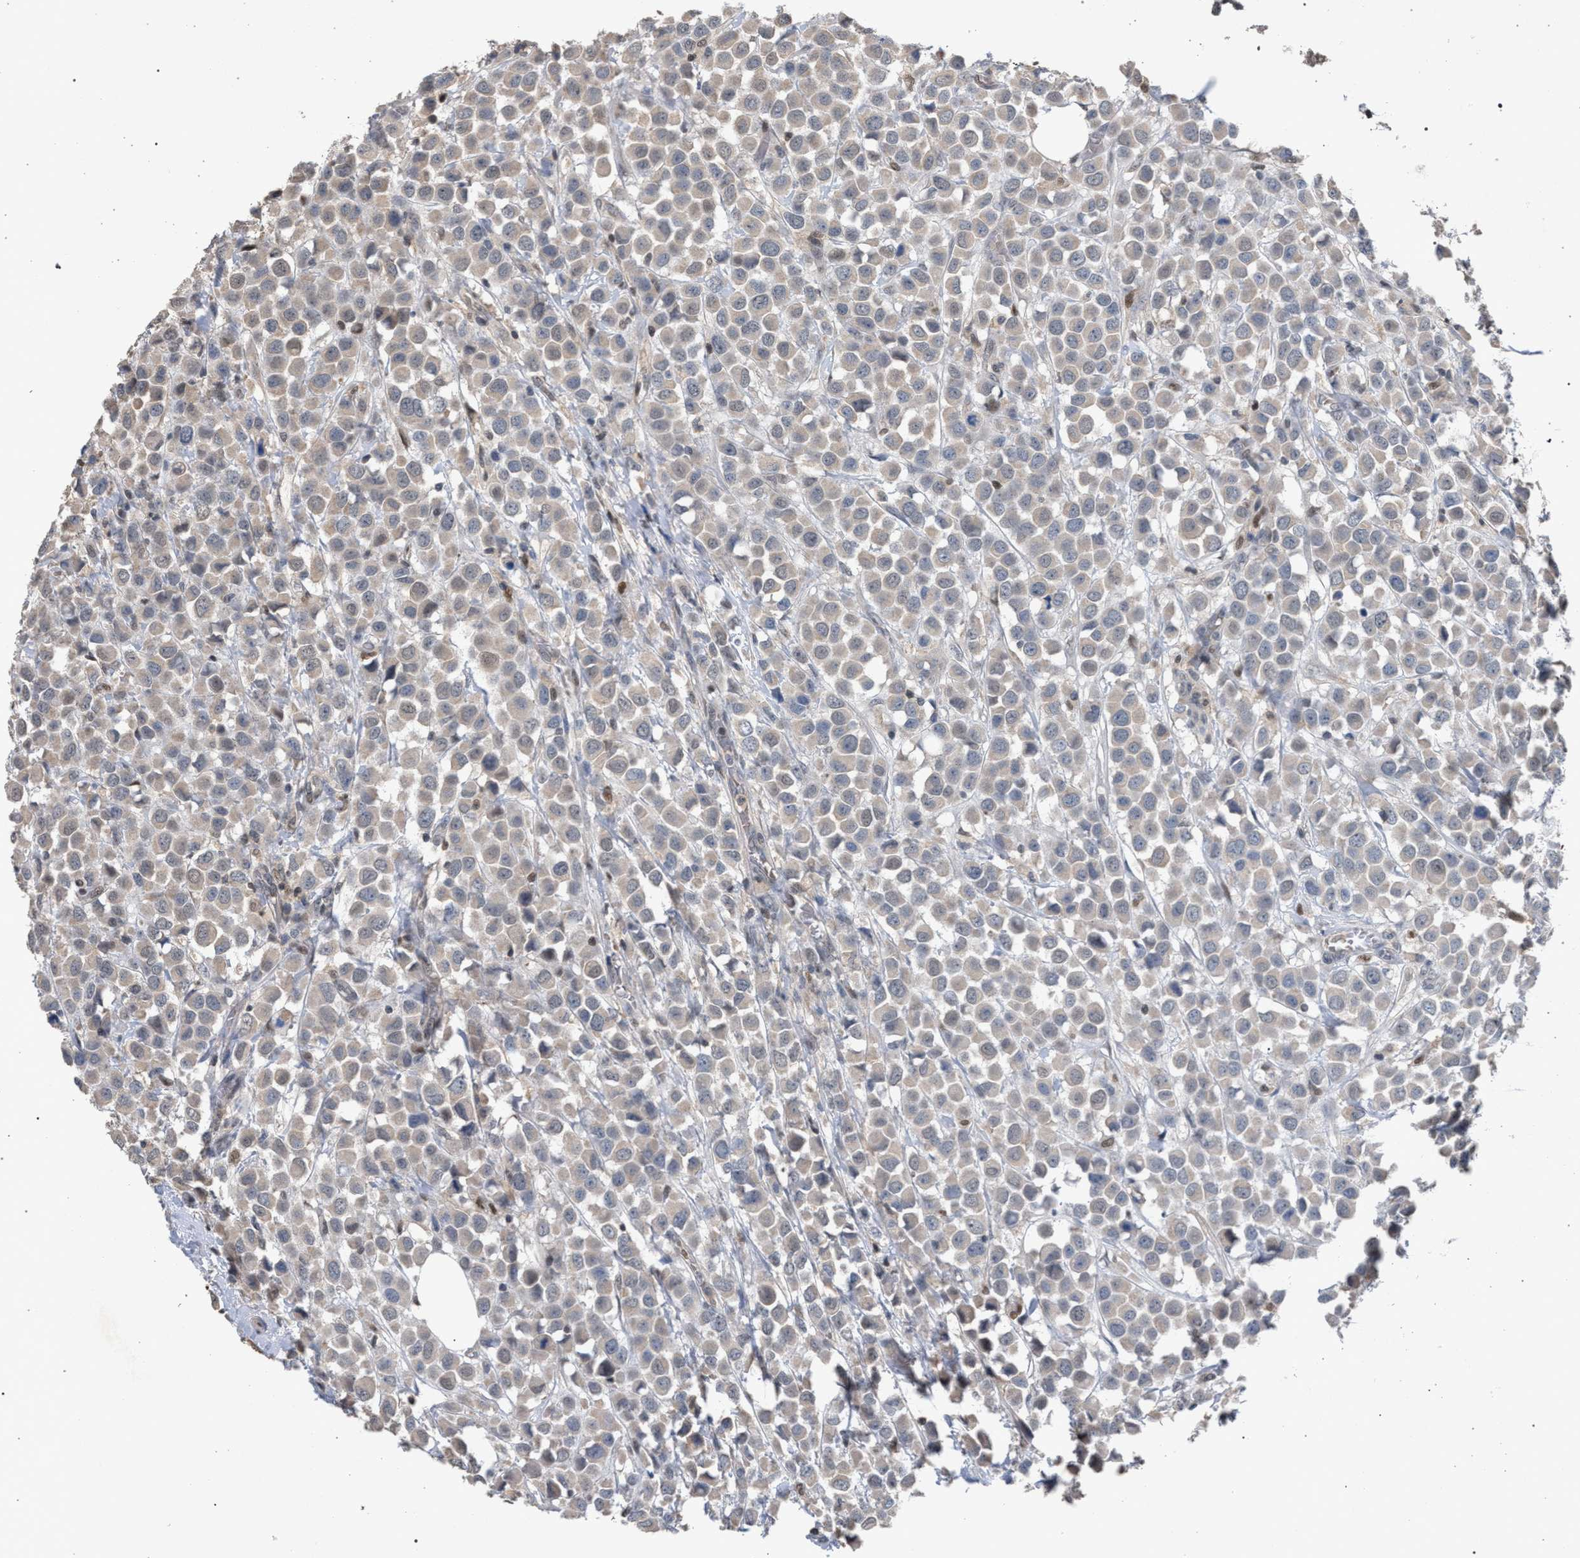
{"staining": {"intensity": "weak", "quantity": "<25%", "location": "cytoplasmic/membranous"}, "tissue": "breast cancer", "cell_type": "Tumor cells", "image_type": "cancer", "snomed": [{"axis": "morphology", "description": "Duct carcinoma"}, {"axis": "topography", "description": "Breast"}], "caption": "The immunohistochemistry photomicrograph has no significant expression in tumor cells of intraductal carcinoma (breast) tissue. The staining was performed using DAB to visualize the protein expression in brown, while the nuclei were stained in blue with hematoxylin (Magnification: 20x).", "gene": "TECPR1", "patient": {"sex": "female", "age": 61}}